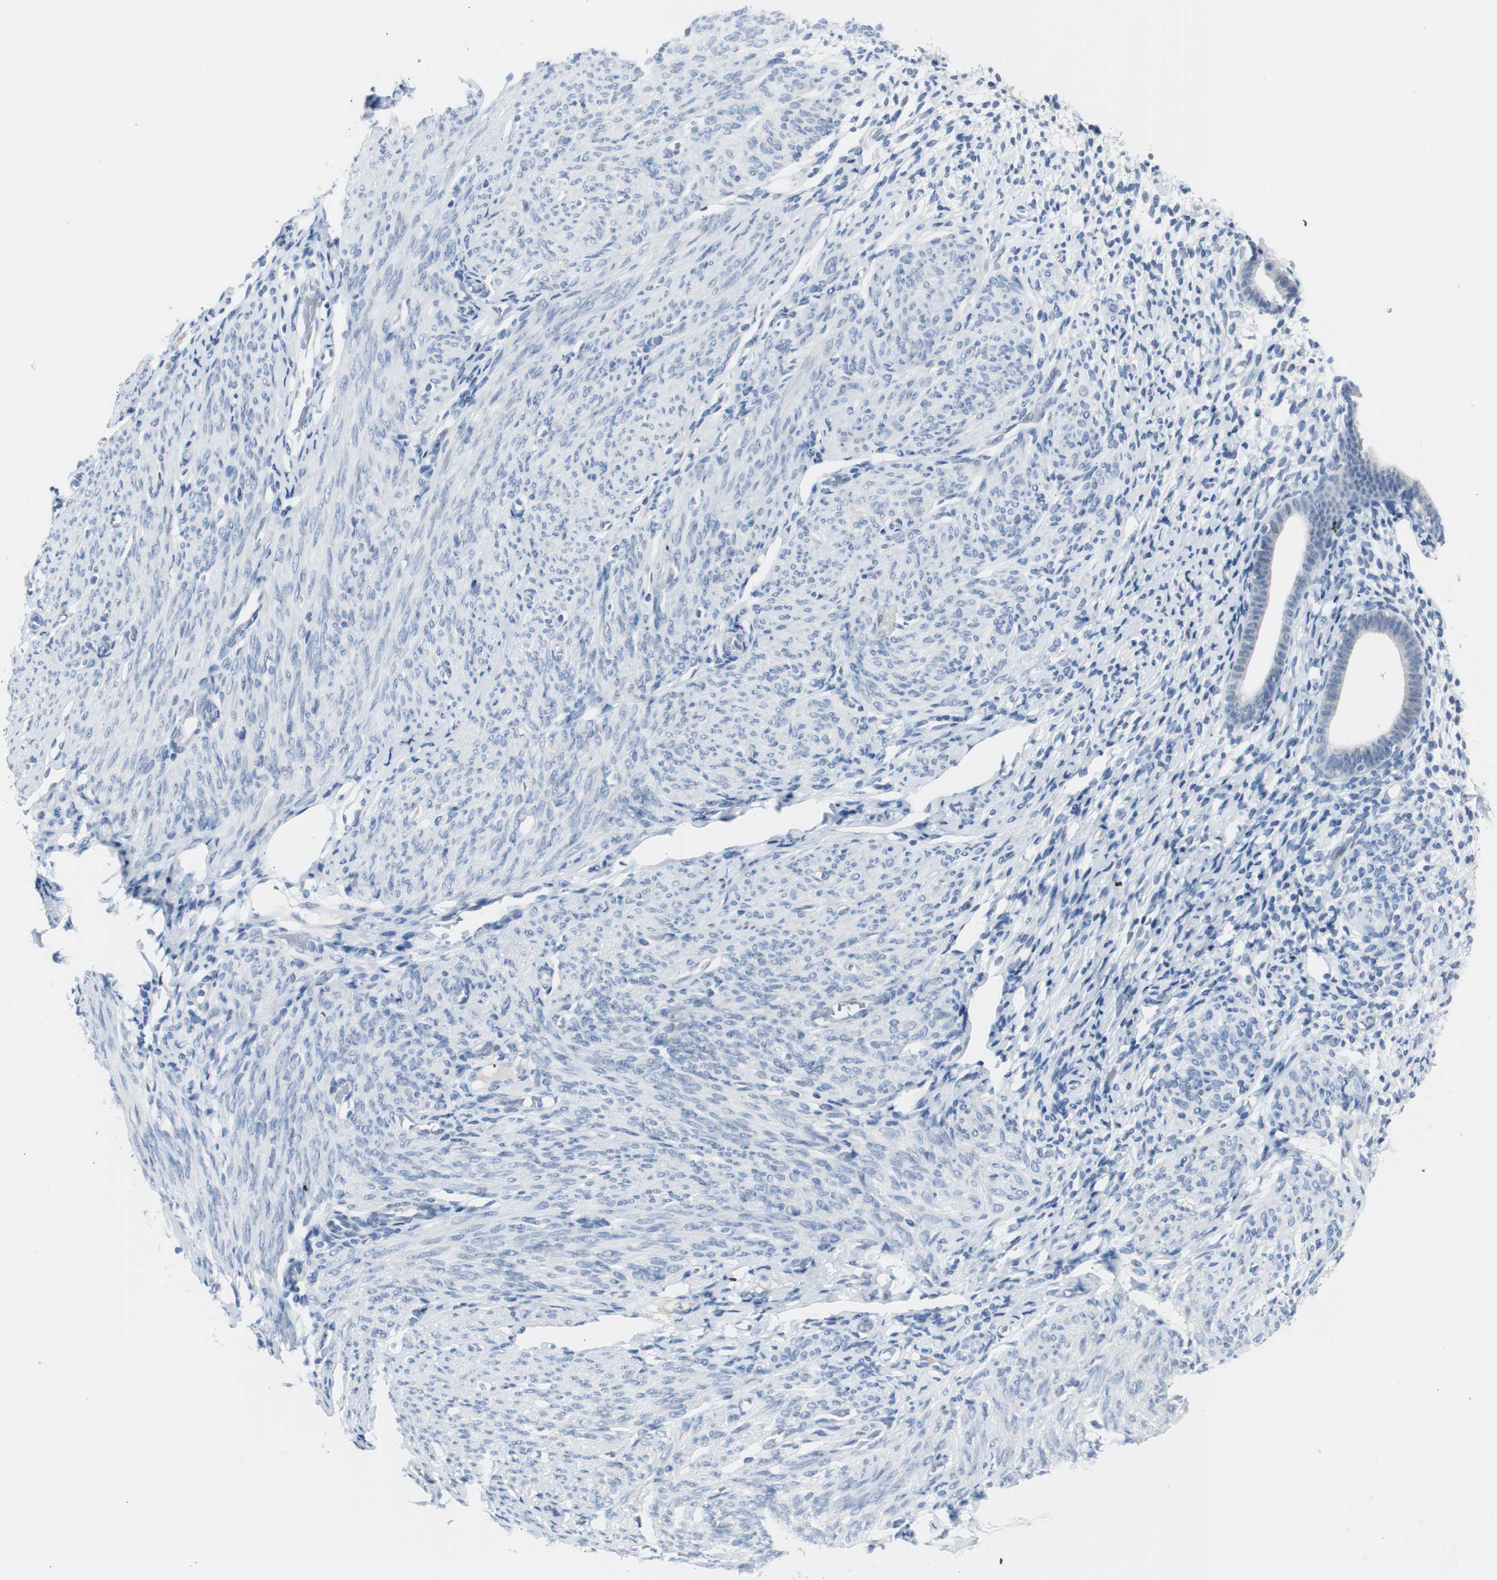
{"staining": {"intensity": "negative", "quantity": "none", "location": "none"}, "tissue": "endometrium", "cell_type": "Cells in endometrial stroma", "image_type": "normal", "snomed": [{"axis": "morphology", "description": "Normal tissue, NOS"}, {"axis": "topography", "description": "Endometrium"}], "caption": "DAB immunohistochemical staining of benign human endometrium demonstrates no significant staining in cells in endometrial stroma. (Stains: DAB (3,3'-diaminobenzidine) IHC with hematoxylin counter stain, Microscopy: brightfield microscopy at high magnification).", "gene": "S100A7A", "patient": {"sex": "female", "age": 61}}